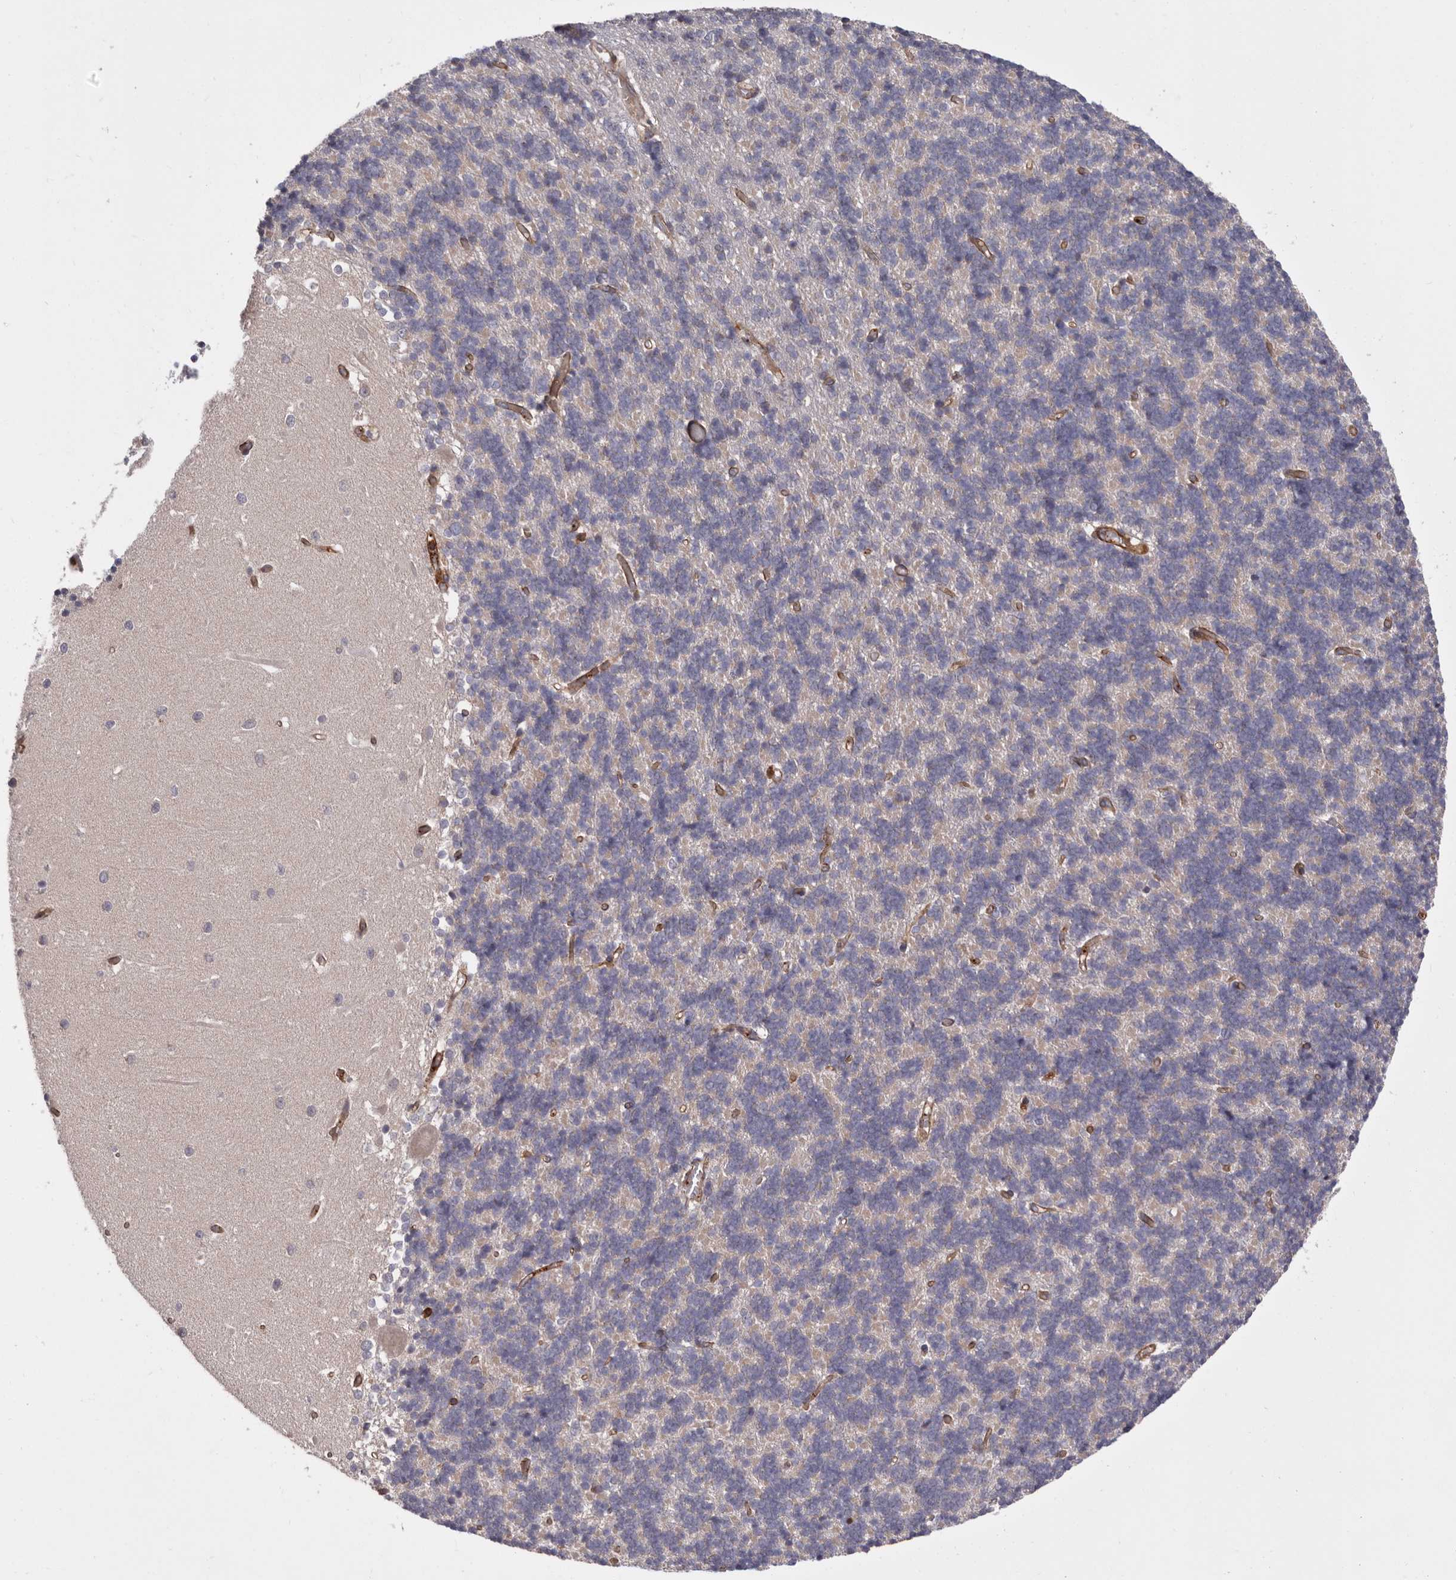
{"staining": {"intensity": "negative", "quantity": "none", "location": "none"}, "tissue": "cerebellum", "cell_type": "Cells in granular layer", "image_type": "normal", "snomed": [{"axis": "morphology", "description": "Normal tissue, NOS"}, {"axis": "topography", "description": "Cerebellum"}], "caption": "There is no significant positivity in cells in granular layer of cerebellum. (DAB (3,3'-diaminobenzidine) immunohistochemistry visualized using brightfield microscopy, high magnification).", "gene": "TMC7", "patient": {"sex": "male", "age": 37}}